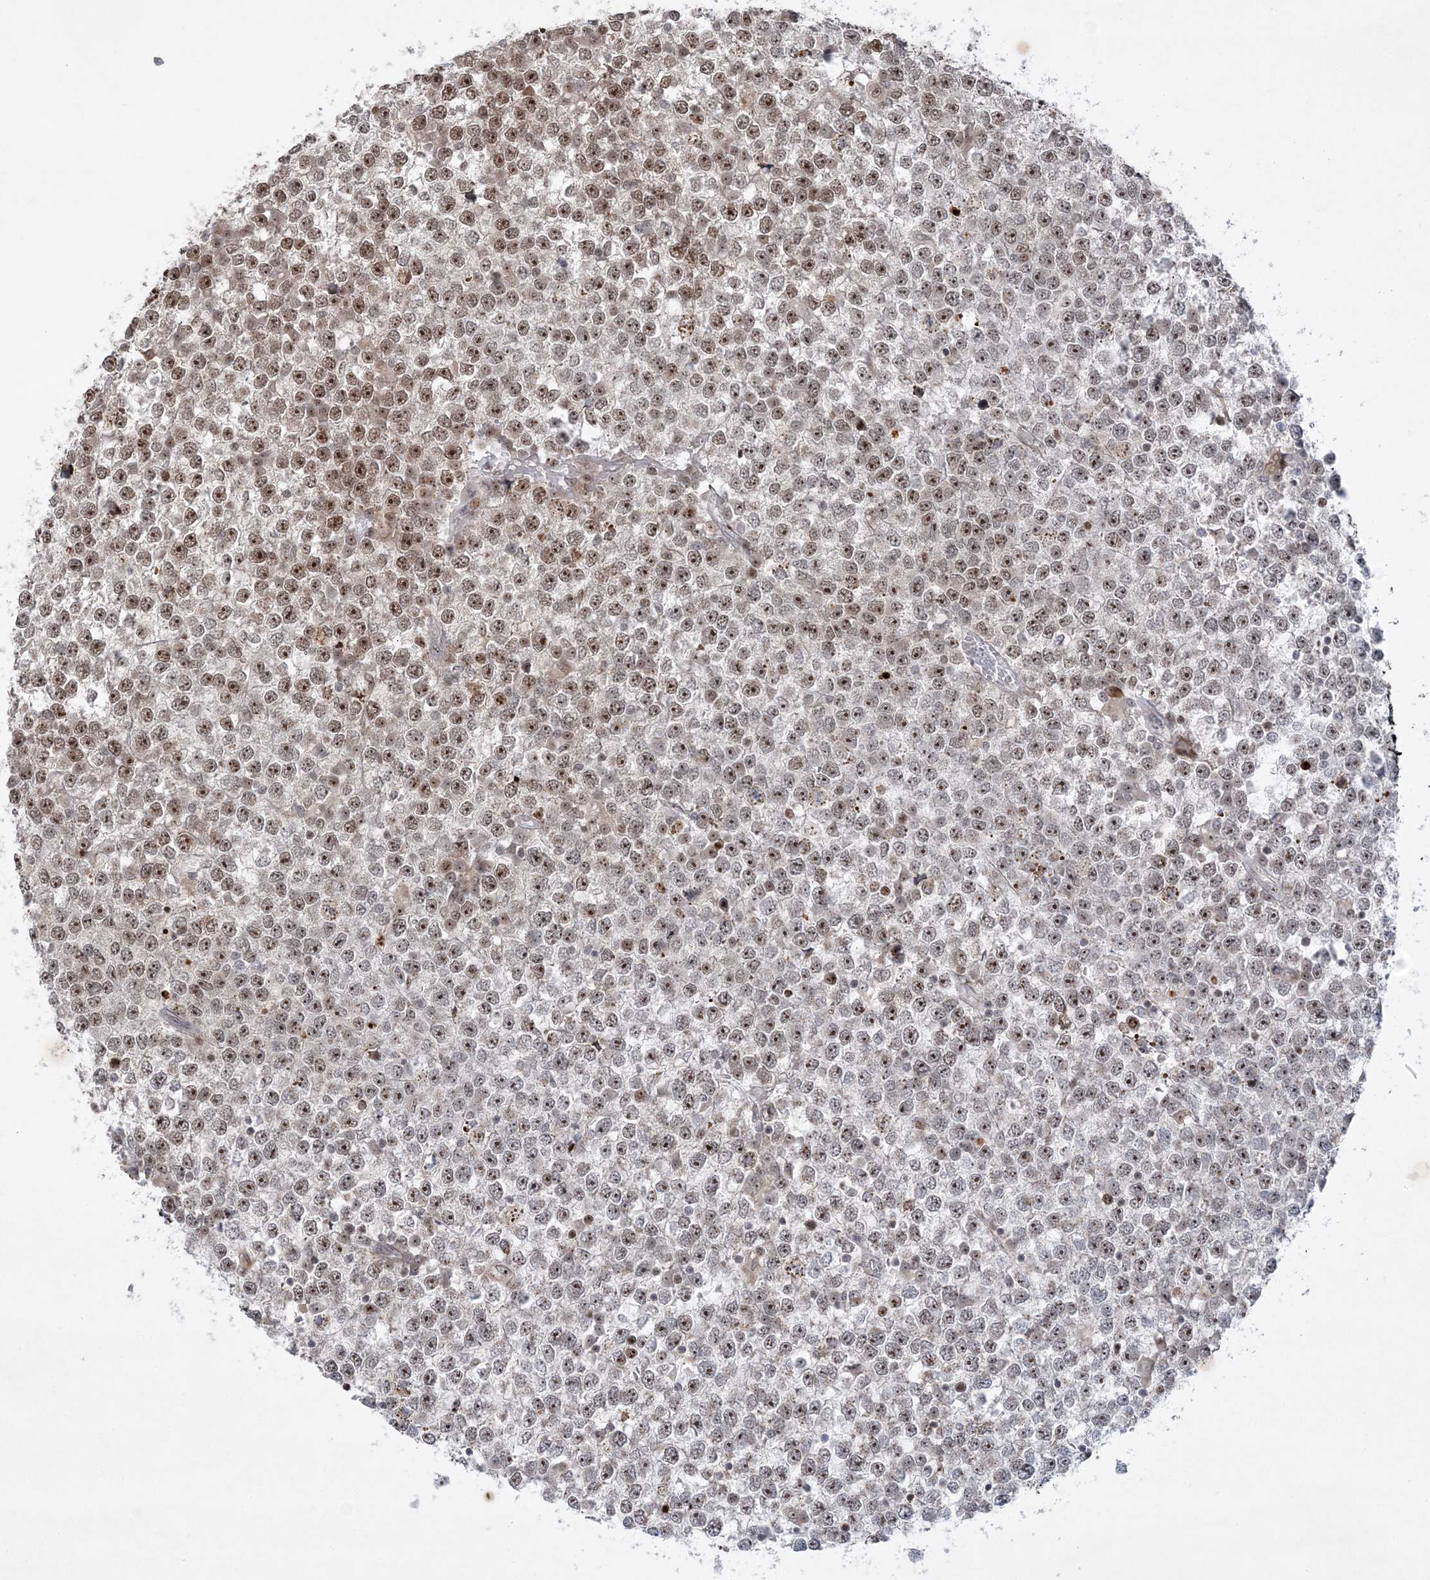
{"staining": {"intensity": "moderate", "quantity": ">75%", "location": "nuclear"}, "tissue": "testis cancer", "cell_type": "Tumor cells", "image_type": "cancer", "snomed": [{"axis": "morphology", "description": "Seminoma, NOS"}, {"axis": "topography", "description": "Testis"}], "caption": "Brown immunohistochemical staining in human testis cancer reveals moderate nuclear expression in approximately >75% of tumor cells.", "gene": "NPM3", "patient": {"sex": "male", "age": 65}}